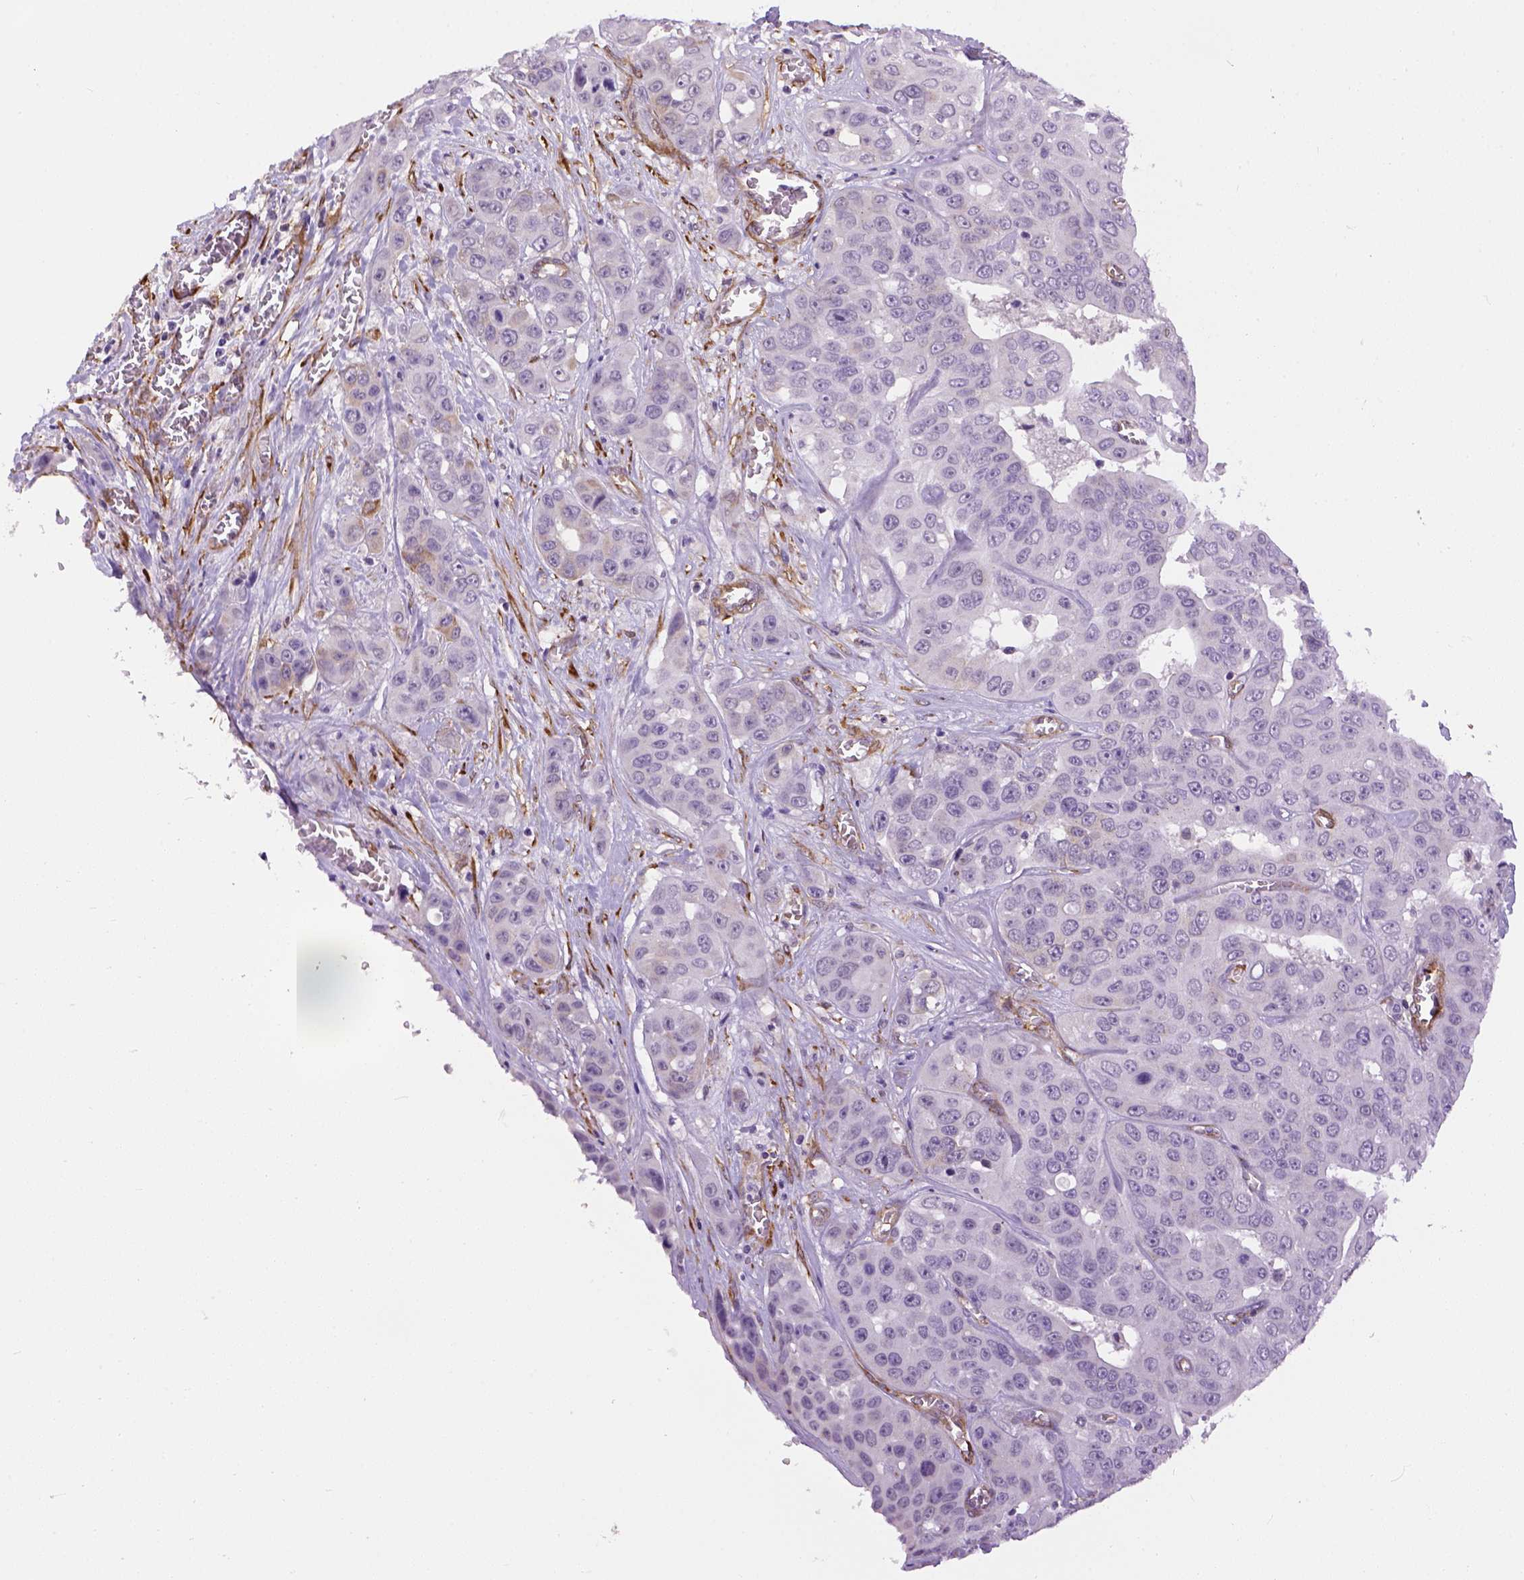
{"staining": {"intensity": "negative", "quantity": "none", "location": "none"}, "tissue": "liver cancer", "cell_type": "Tumor cells", "image_type": "cancer", "snomed": [{"axis": "morphology", "description": "Cholangiocarcinoma"}, {"axis": "topography", "description": "Liver"}], "caption": "Liver cancer (cholangiocarcinoma) stained for a protein using immunohistochemistry displays no staining tumor cells.", "gene": "KAZN", "patient": {"sex": "female", "age": 52}}